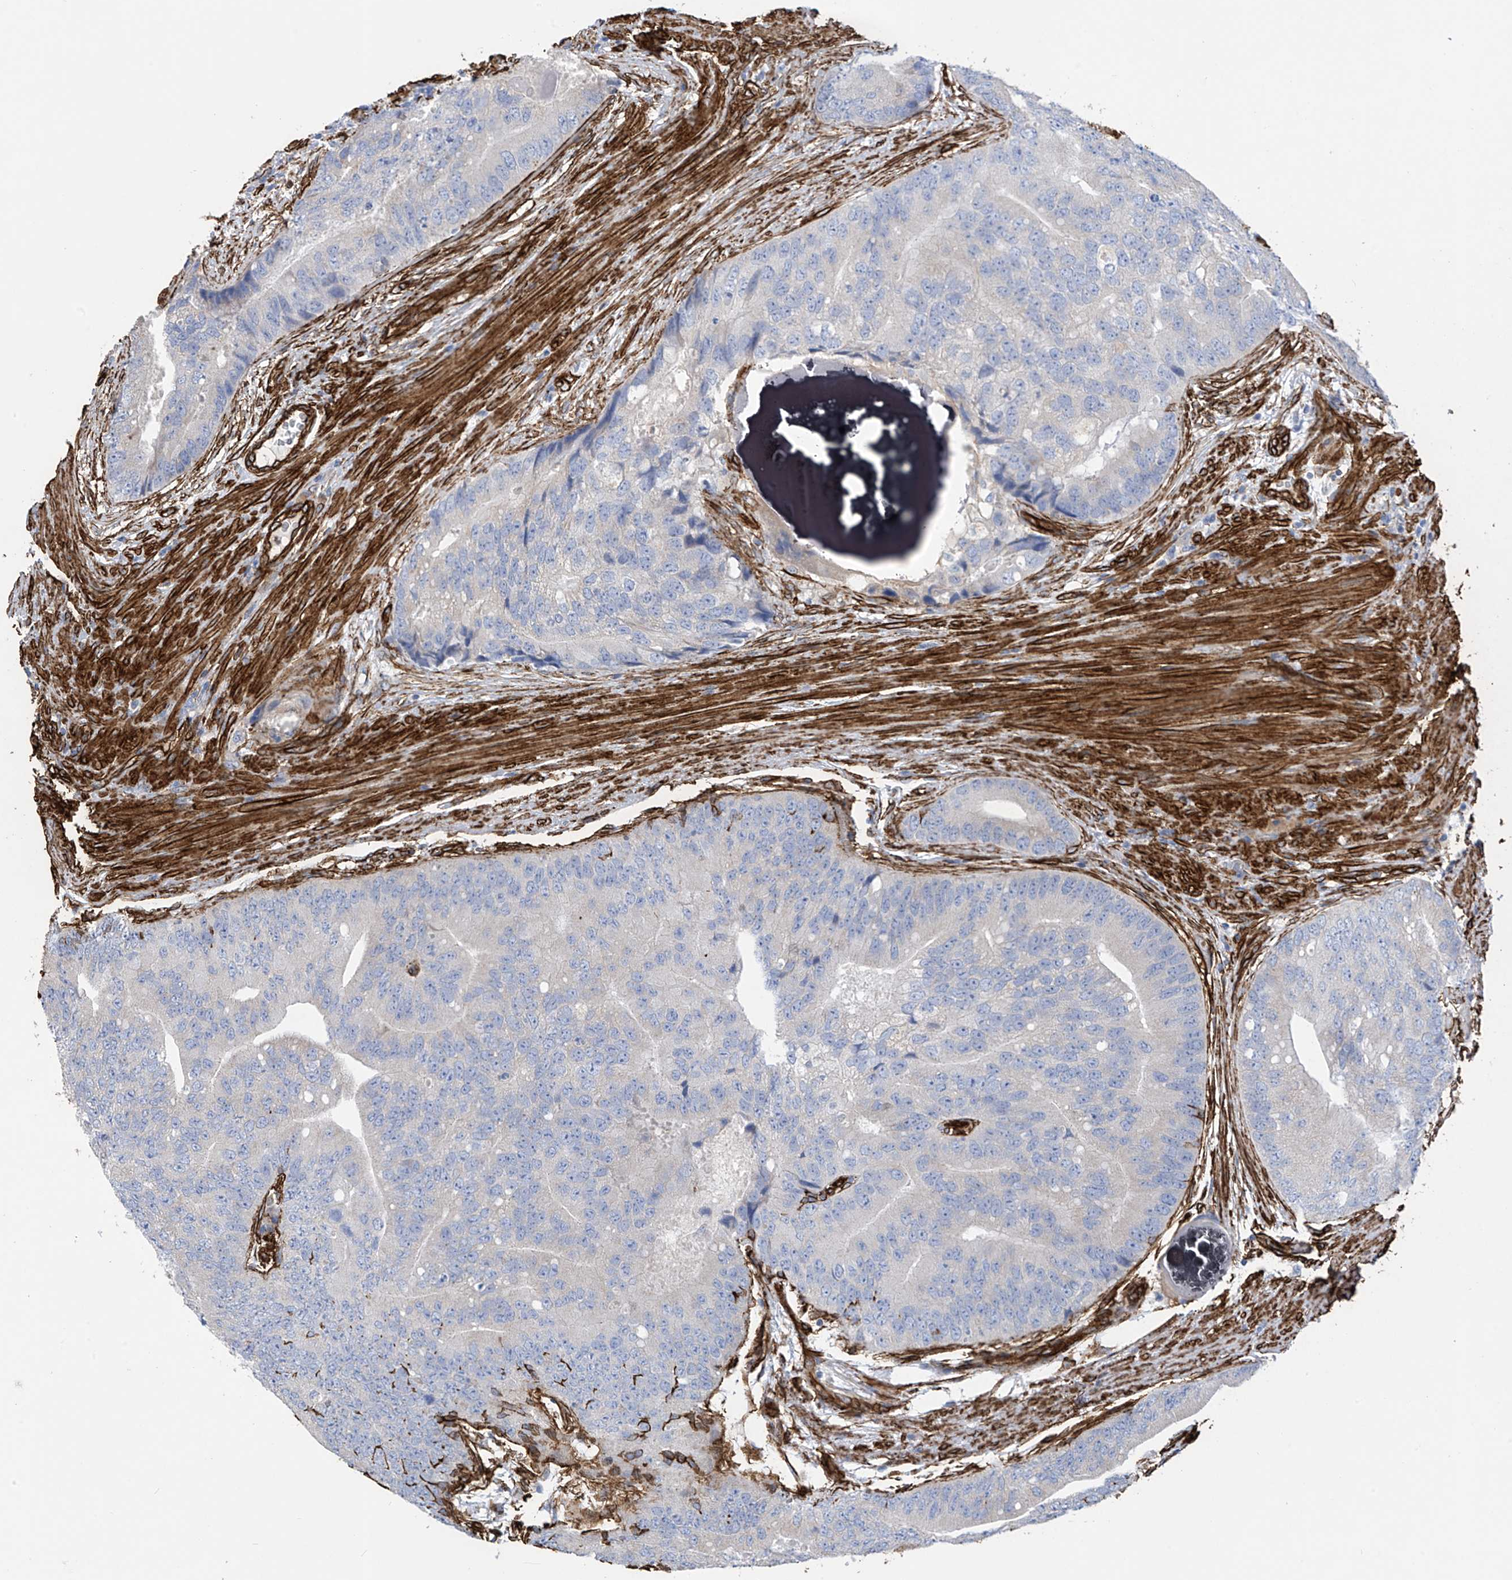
{"staining": {"intensity": "negative", "quantity": "none", "location": "none"}, "tissue": "prostate cancer", "cell_type": "Tumor cells", "image_type": "cancer", "snomed": [{"axis": "morphology", "description": "Adenocarcinoma, High grade"}, {"axis": "topography", "description": "Prostate"}], "caption": "DAB (3,3'-diaminobenzidine) immunohistochemical staining of human prostate cancer (high-grade adenocarcinoma) shows no significant expression in tumor cells.", "gene": "UBTD1", "patient": {"sex": "male", "age": 70}}